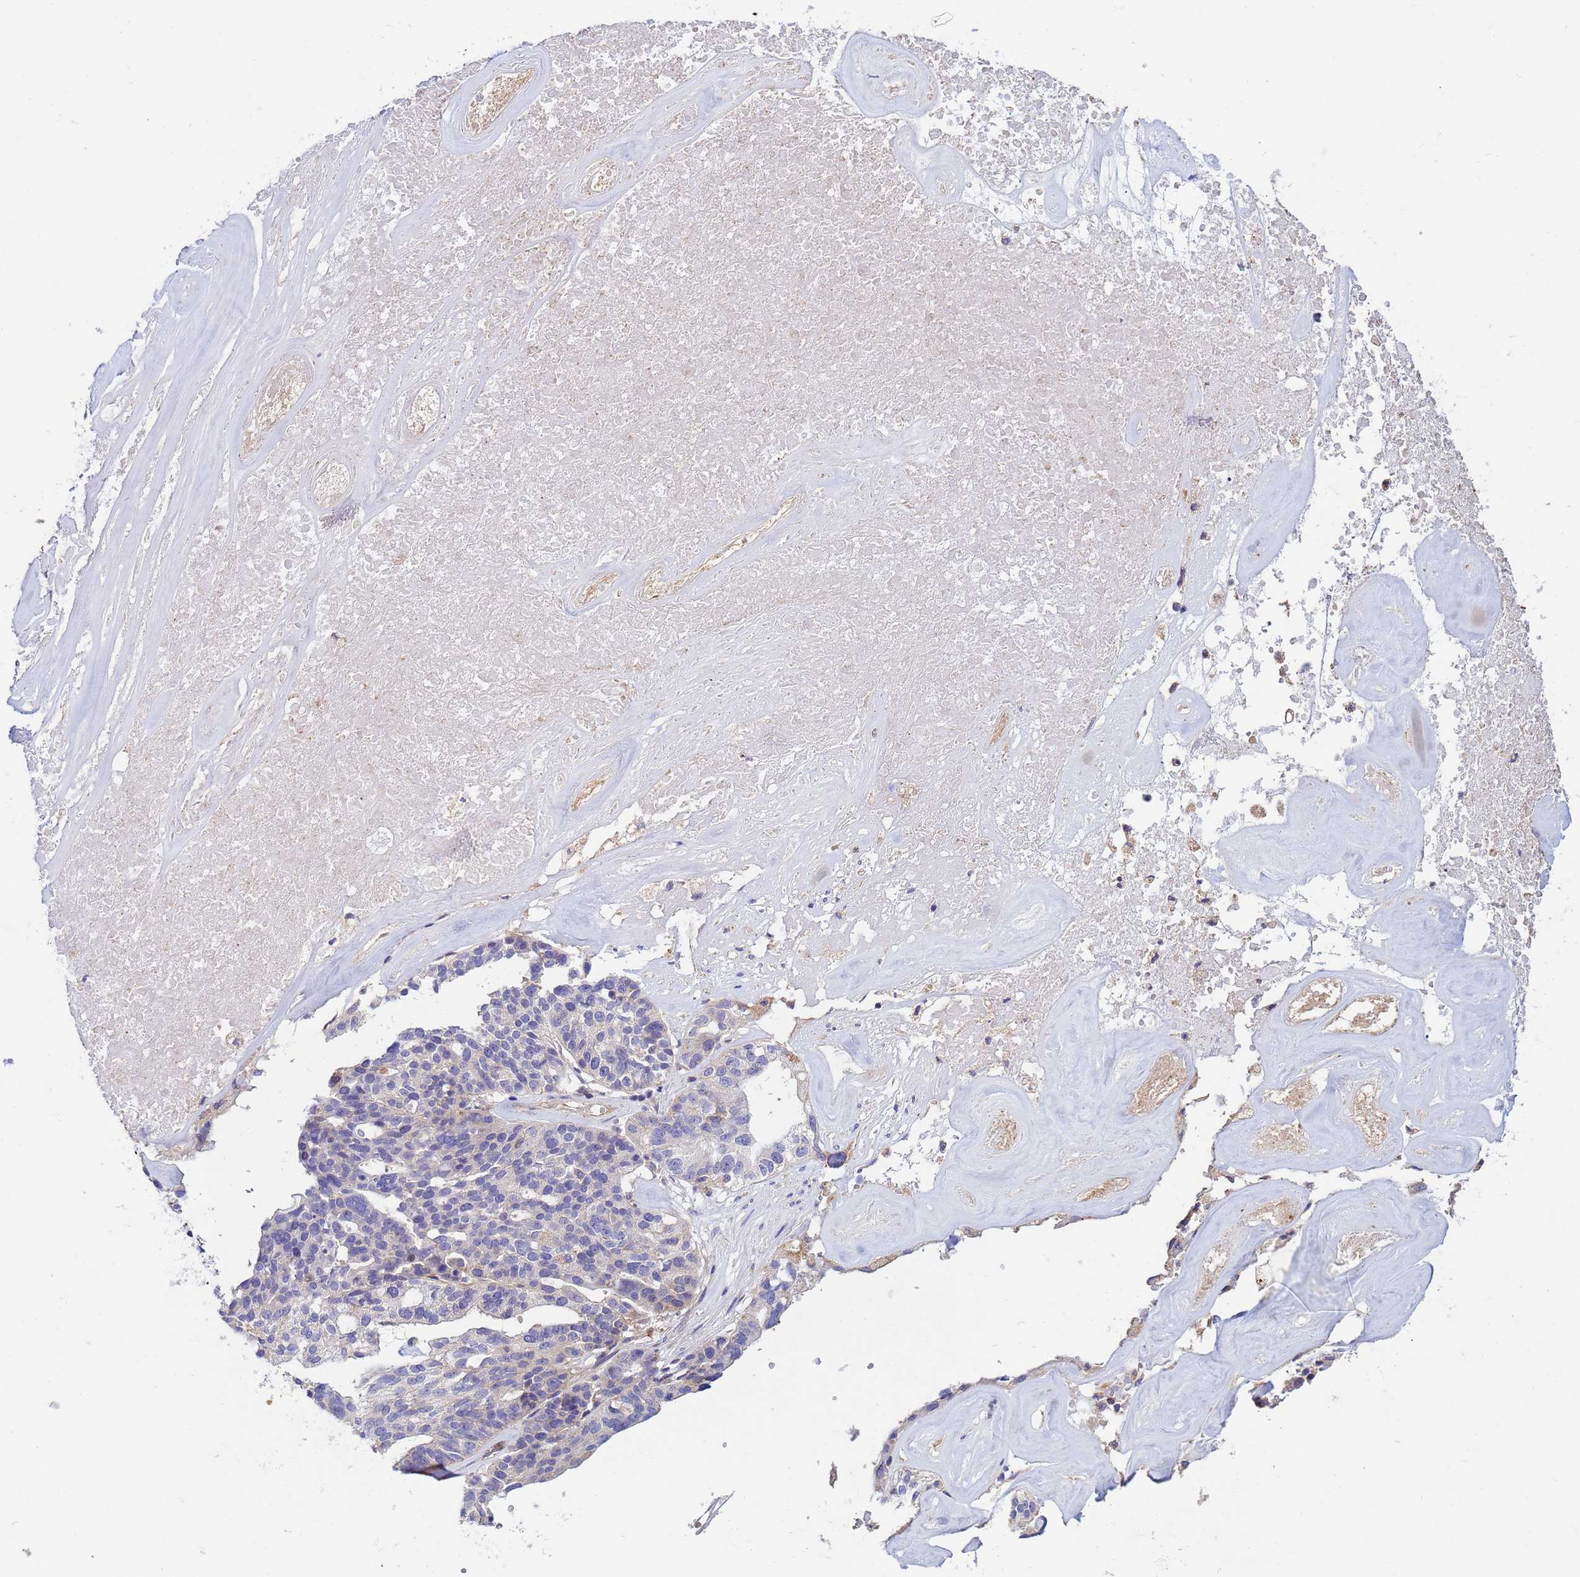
{"staining": {"intensity": "negative", "quantity": "none", "location": "none"}, "tissue": "ovarian cancer", "cell_type": "Tumor cells", "image_type": "cancer", "snomed": [{"axis": "morphology", "description": "Cystadenocarcinoma, serous, NOS"}, {"axis": "topography", "description": "Ovary"}], "caption": "There is no significant positivity in tumor cells of ovarian cancer.", "gene": "CDC34", "patient": {"sex": "female", "age": 59}}